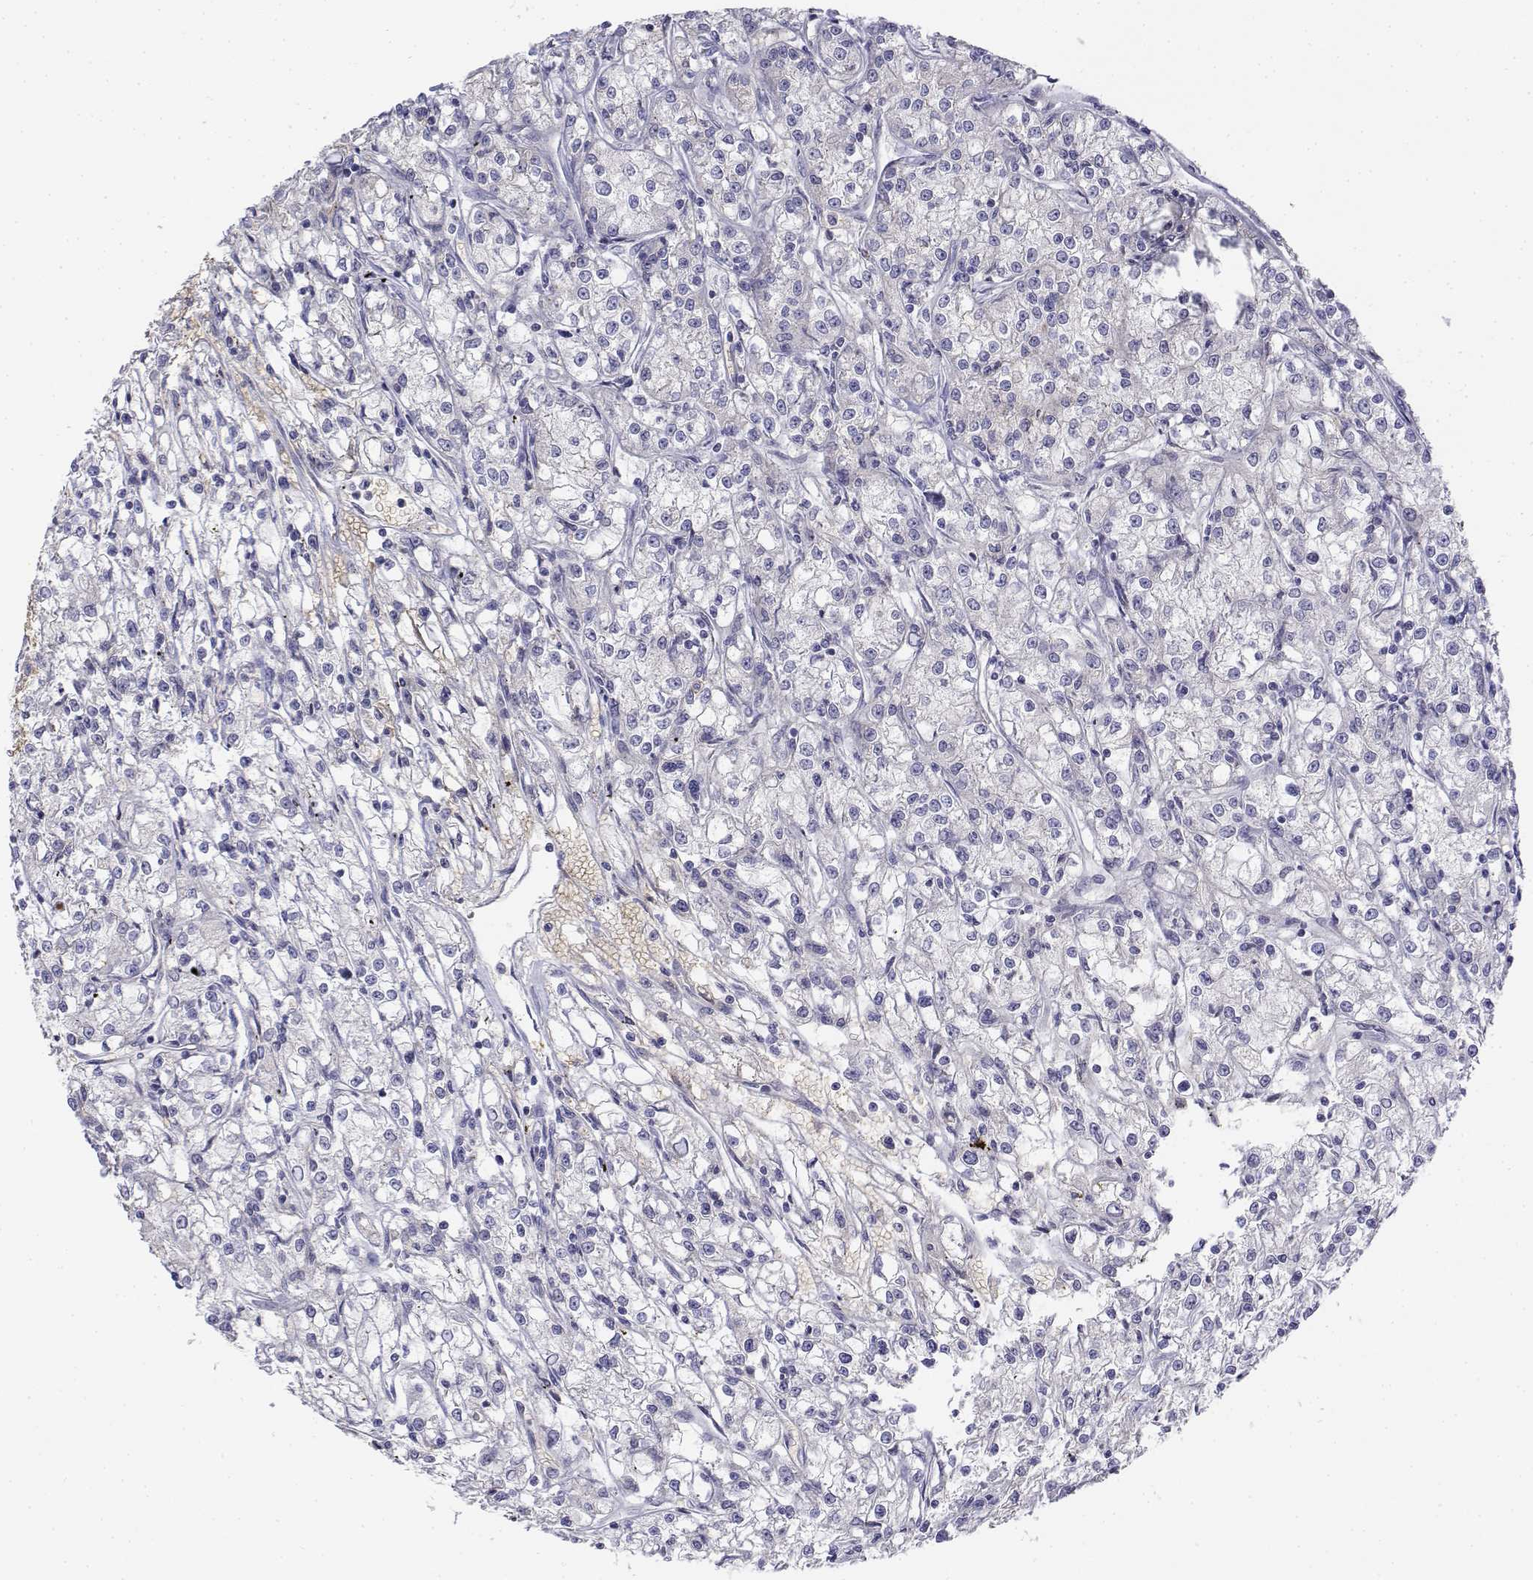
{"staining": {"intensity": "negative", "quantity": "none", "location": "none"}, "tissue": "renal cancer", "cell_type": "Tumor cells", "image_type": "cancer", "snomed": [{"axis": "morphology", "description": "Adenocarcinoma, NOS"}, {"axis": "topography", "description": "Kidney"}], "caption": "A high-resolution photomicrograph shows immunohistochemistry (IHC) staining of renal cancer (adenocarcinoma), which demonstrates no significant positivity in tumor cells.", "gene": "CADM1", "patient": {"sex": "female", "age": 59}}